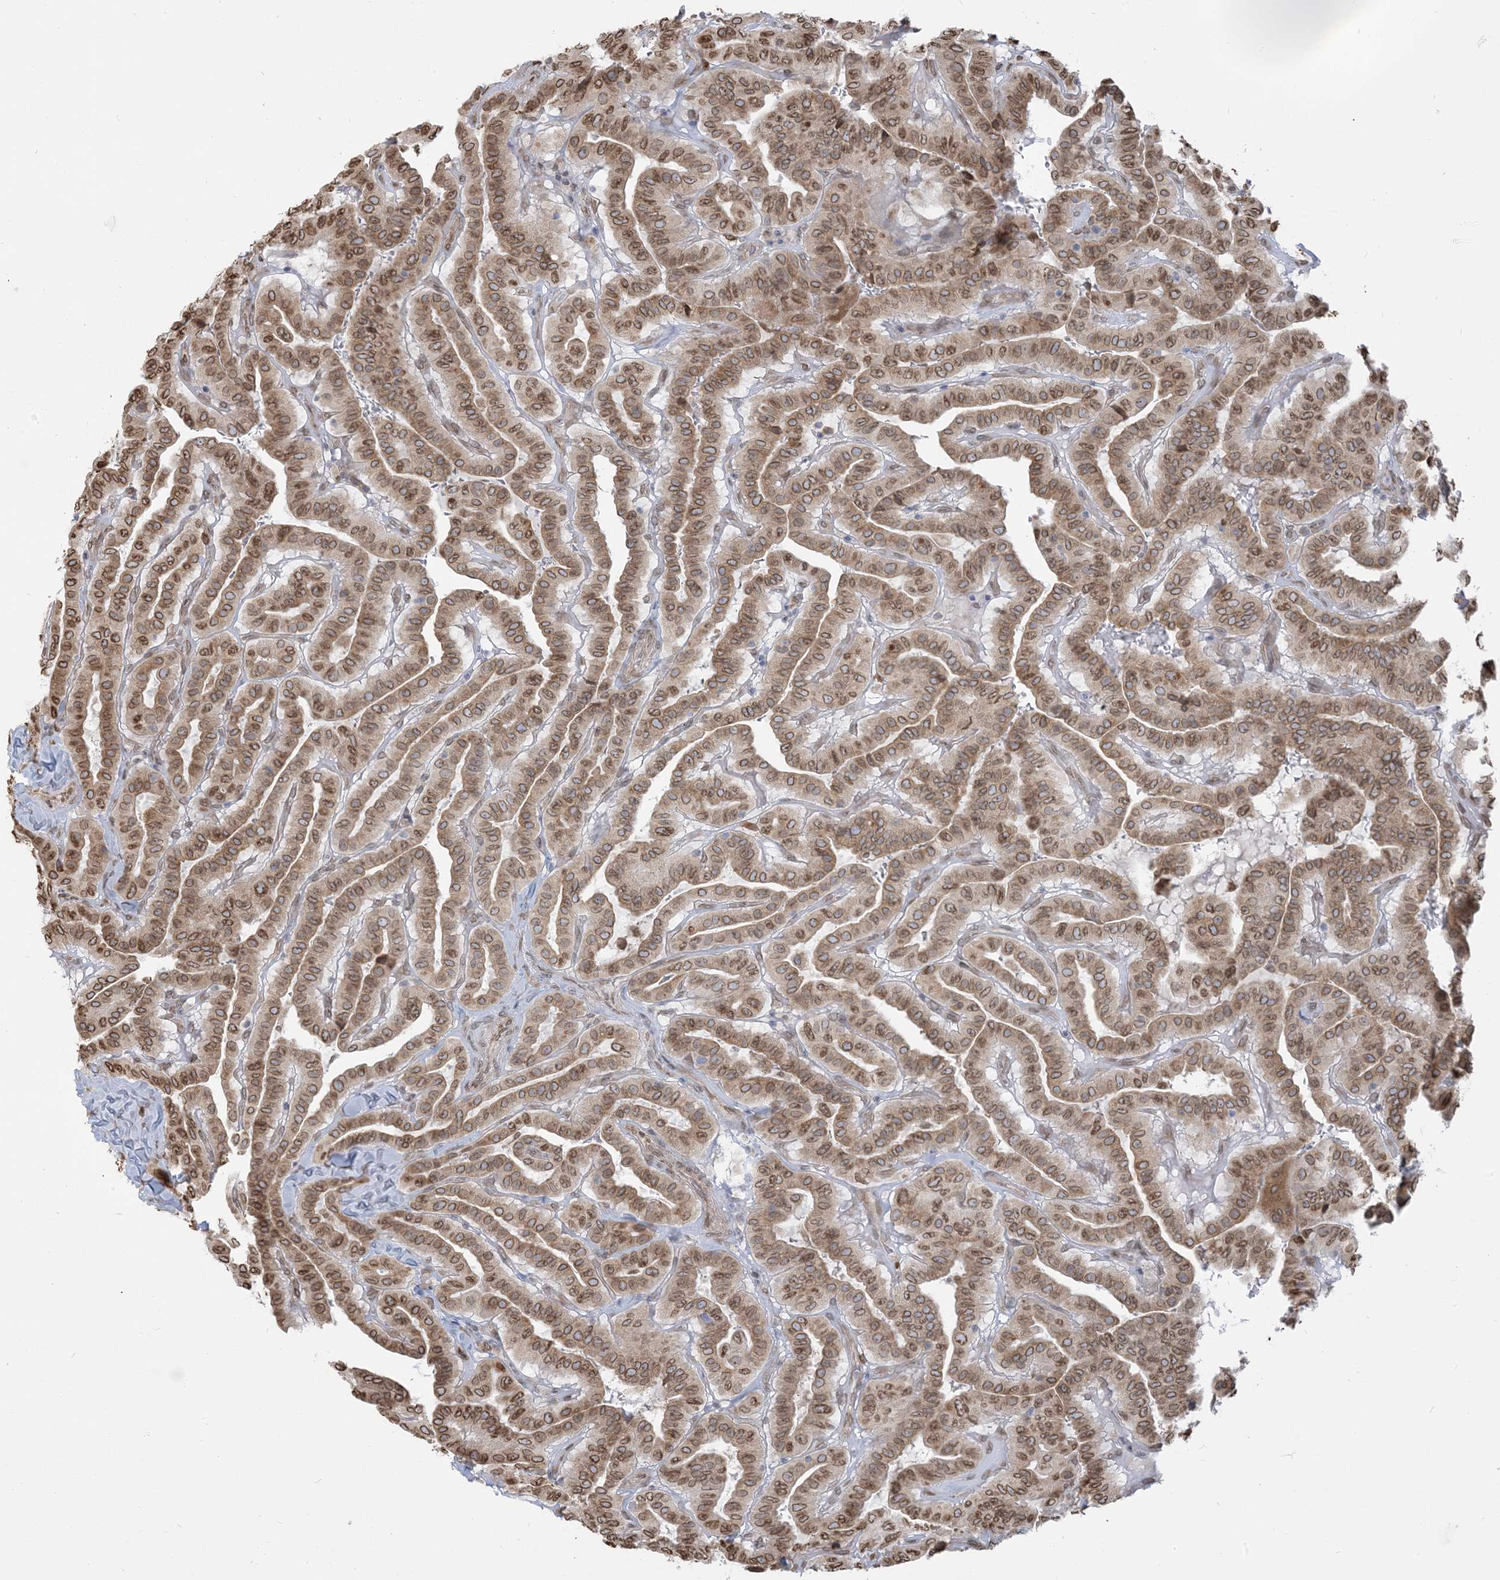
{"staining": {"intensity": "moderate", "quantity": ">75%", "location": "cytoplasmic/membranous,nuclear"}, "tissue": "thyroid cancer", "cell_type": "Tumor cells", "image_type": "cancer", "snomed": [{"axis": "morphology", "description": "Papillary adenocarcinoma, NOS"}, {"axis": "topography", "description": "Thyroid gland"}], "caption": "There is medium levels of moderate cytoplasmic/membranous and nuclear expression in tumor cells of thyroid papillary adenocarcinoma, as demonstrated by immunohistochemical staining (brown color).", "gene": "WWP1", "patient": {"sex": "male", "age": 77}}